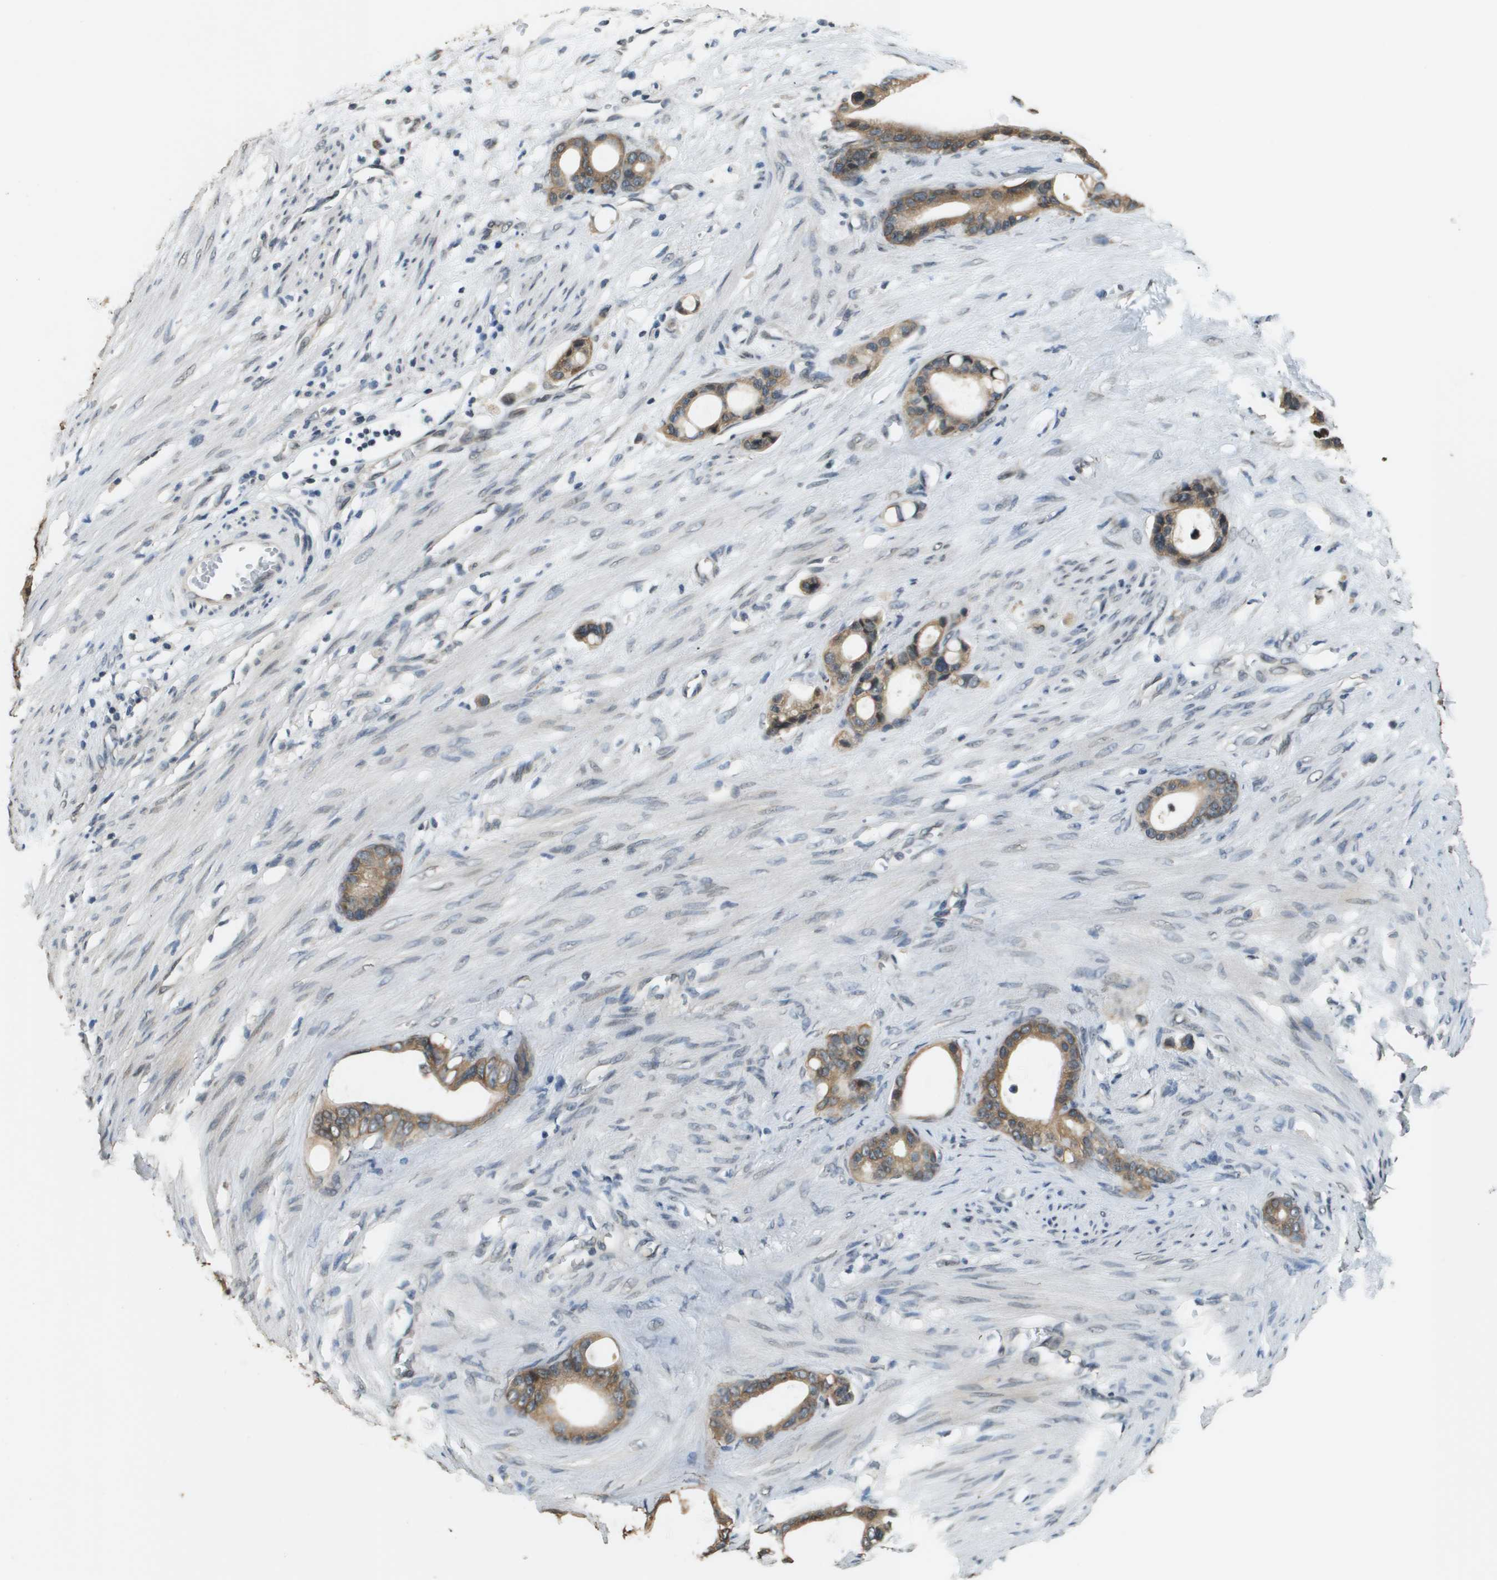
{"staining": {"intensity": "moderate", "quantity": ">75%", "location": "cytoplasmic/membranous"}, "tissue": "stomach cancer", "cell_type": "Tumor cells", "image_type": "cancer", "snomed": [{"axis": "morphology", "description": "Adenocarcinoma, NOS"}, {"axis": "topography", "description": "Stomach"}], "caption": "Immunohistochemistry (DAB (3,3'-diaminobenzidine)) staining of human adenocarcinoma (stomach) demonstrates moderate cytoplasmic/membranous protein positivity in about >75% of tumor cells.", "gene": "FANCC", "patient": {"sex": "female", "age": 75}}